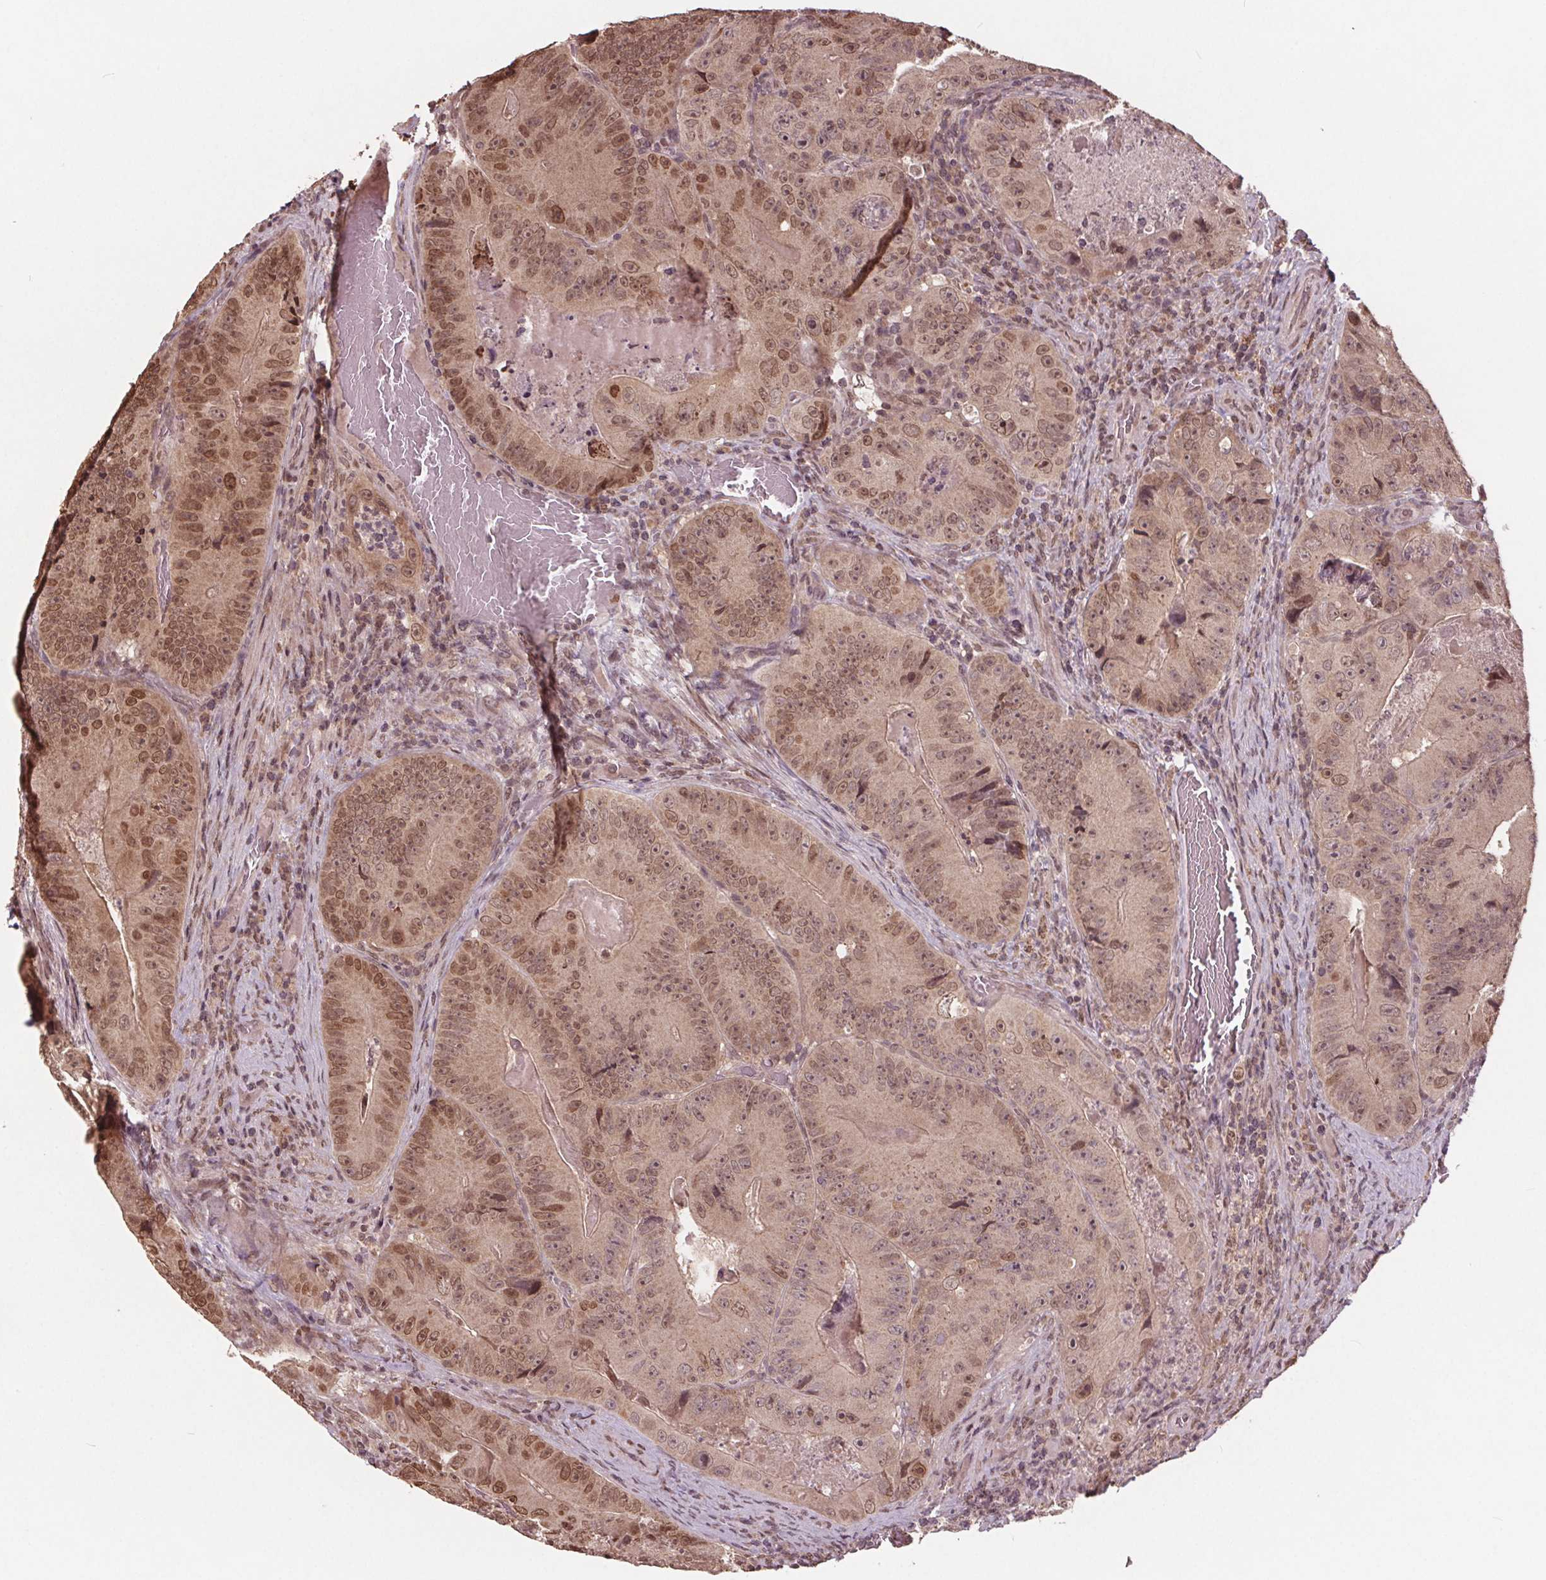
{"staining": {"intensity": "moderate", "quantity": "25%-75%", "location": "nuclear"}, "tissue": "colorectal cancer", "cell_type": "Tumor cells", "image_type": "cancer", "snomed": [{"axis": "morphology", "description": "Adenocarcinoma, NOS"}, {"axis": "topography", "description": "Colon"}], "caption": "Colorectal adenocarcinoma stained with a protein marker shows moderate staining in tumor cells.", "gene": "HIF1AN", "patient": {"sex": "female", "age": 86}}